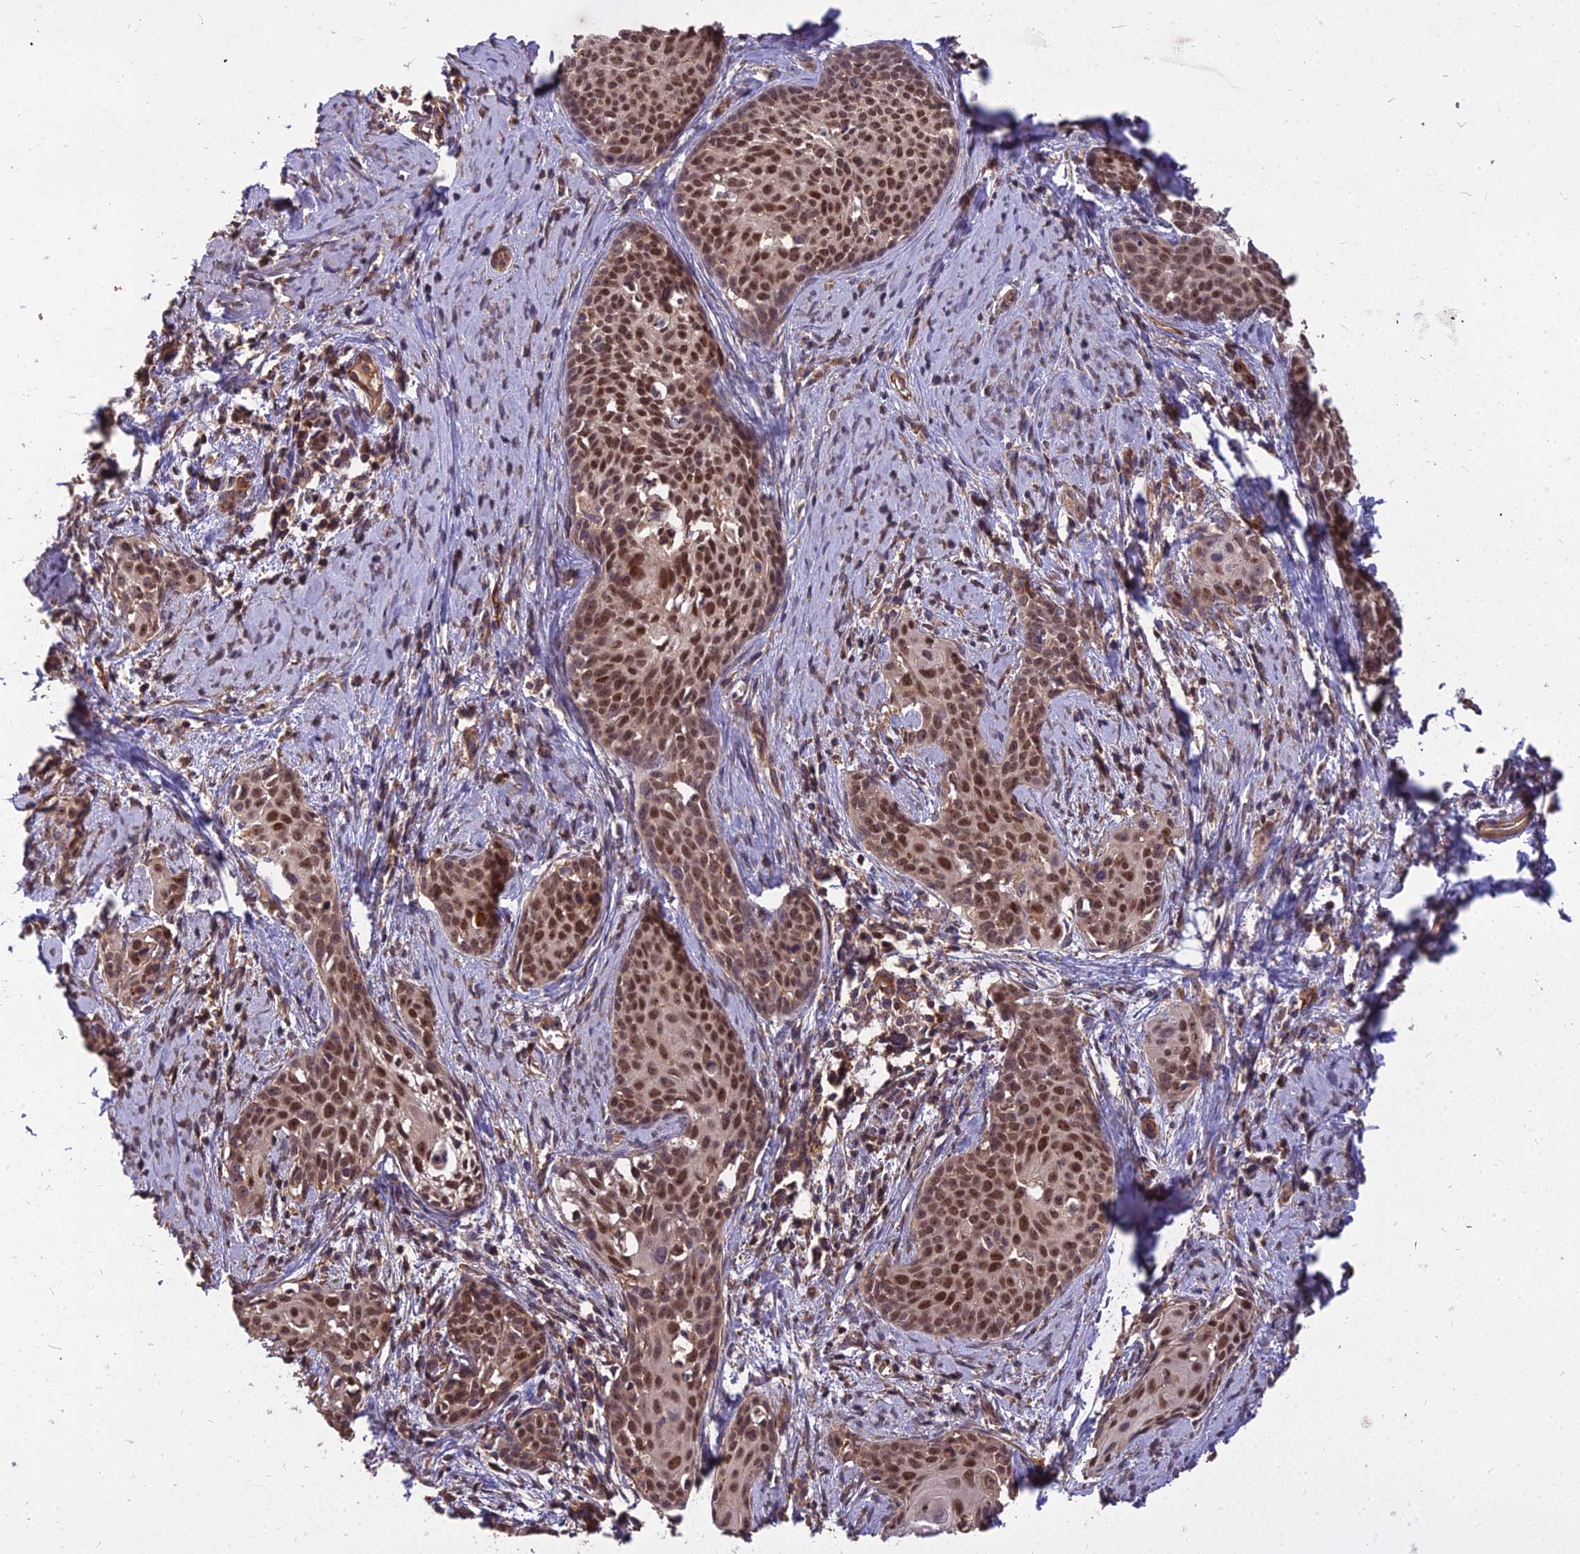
{"staining": {"intensity": "moderate", "quantity": ">75%", "location": "nuclear"}, "tissue": "cervical cancer", "cell_type": "Tumor cells", "image_type": "cancer", "snomed": [{"axis": "morphology", "description": "Squamous cell carcinoma, NOS"}, {"axis": "topography", "description": "Cervix"}], "caption": "Human squamous cell carcinoma (cervical) stained with a protein marker demonstrates moderate staining in tumor cells.", "gene": "TCEA3", "patient": {"sex": "female", "age": 52}}